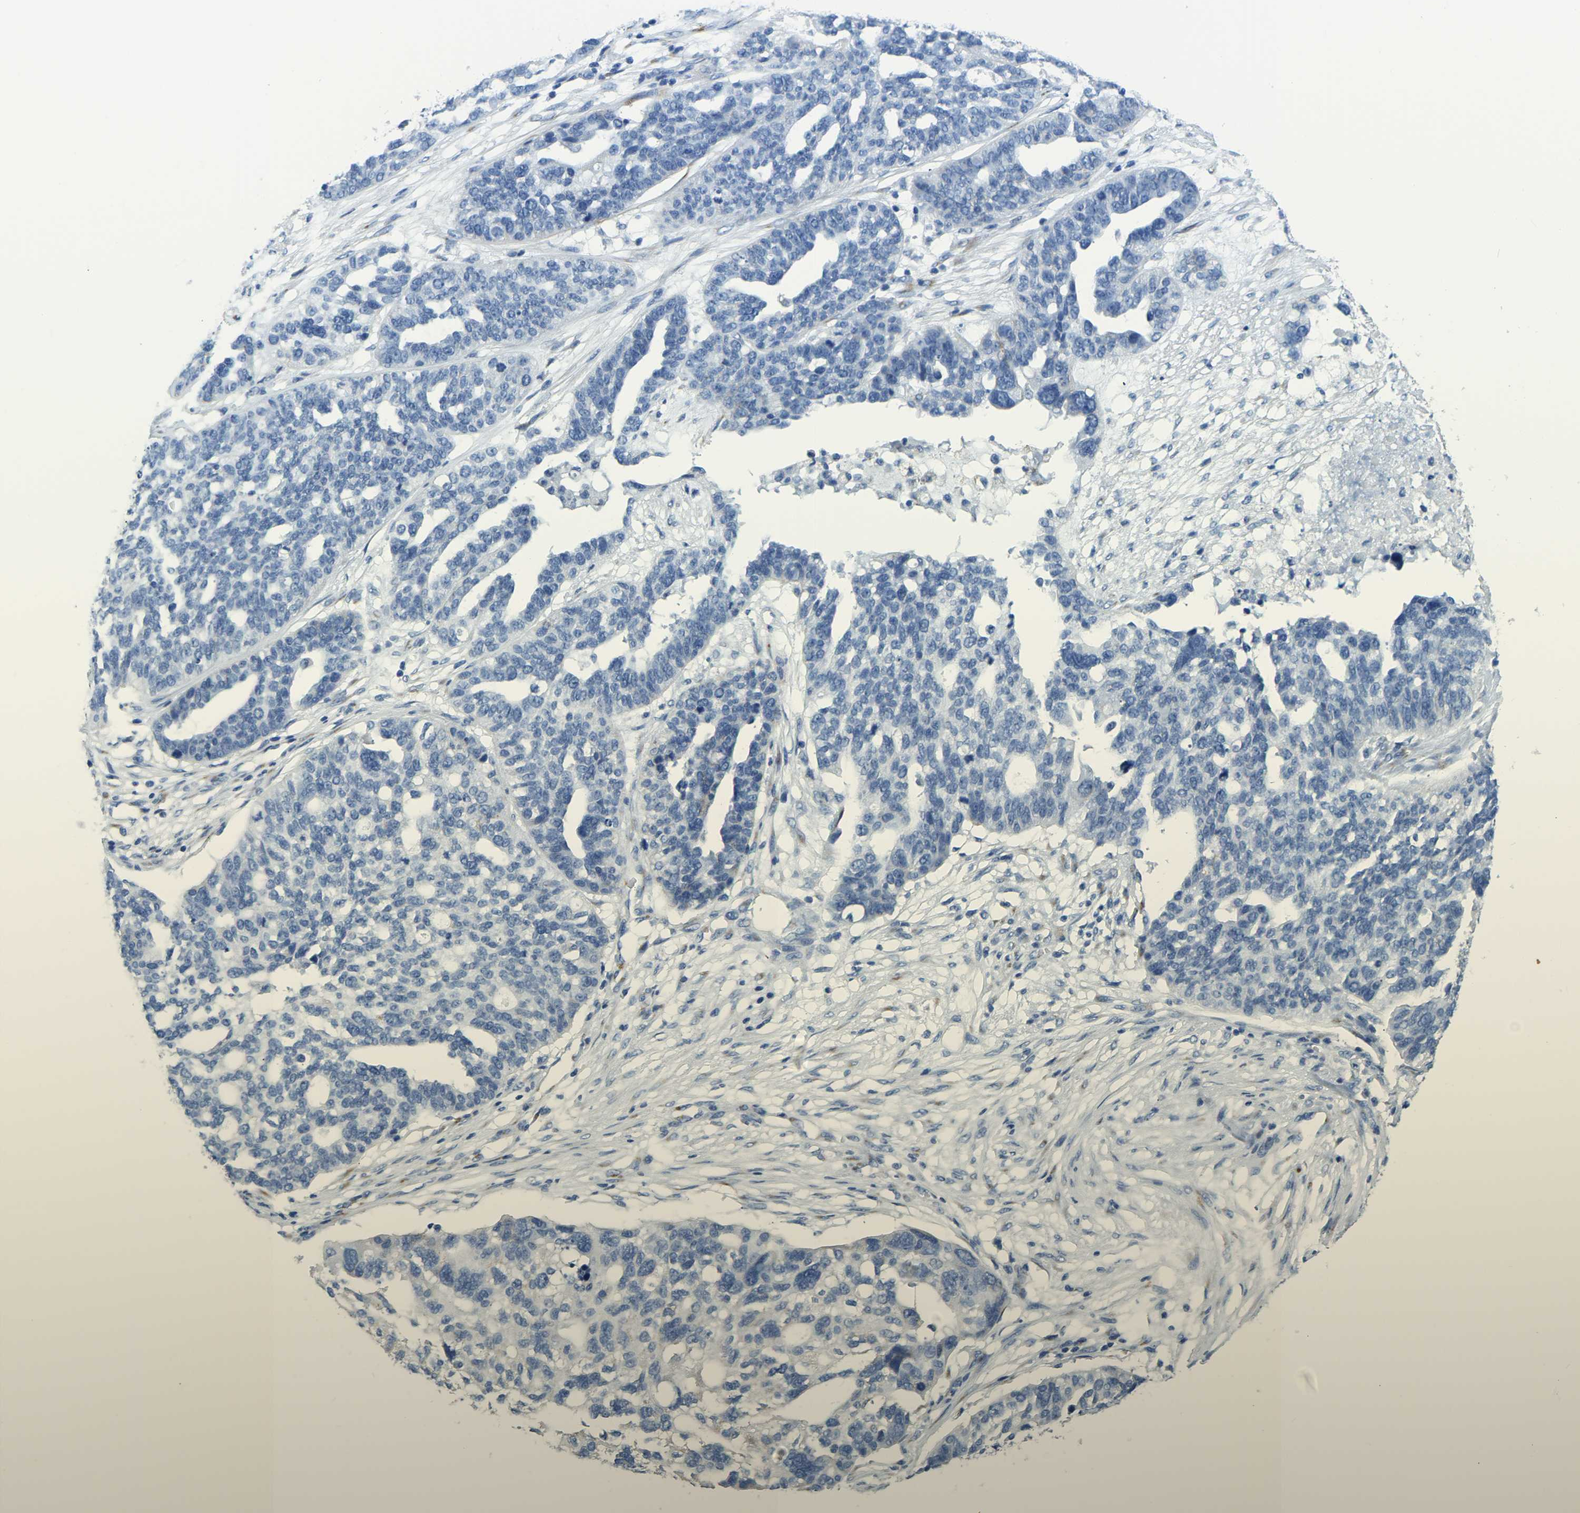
{"staining": {"intensity": "negative", "quantity": "none", "location": "none"}, "tissue": "ovarian cancer", "cell_type": "Tumor cells", "image_type": "cancer", "snomed": [{"axis": "morphology", "description": "Cystadenocarcinoma, serous, NOS"}, {"axis": "topography", "description": "Ovary"}], "caption": "Micrograph shows no protein staining in tumor cells of ovarian cancer tissue.", "gene": "FAM174A", "patient": {"sex": "female", "age": 59}}